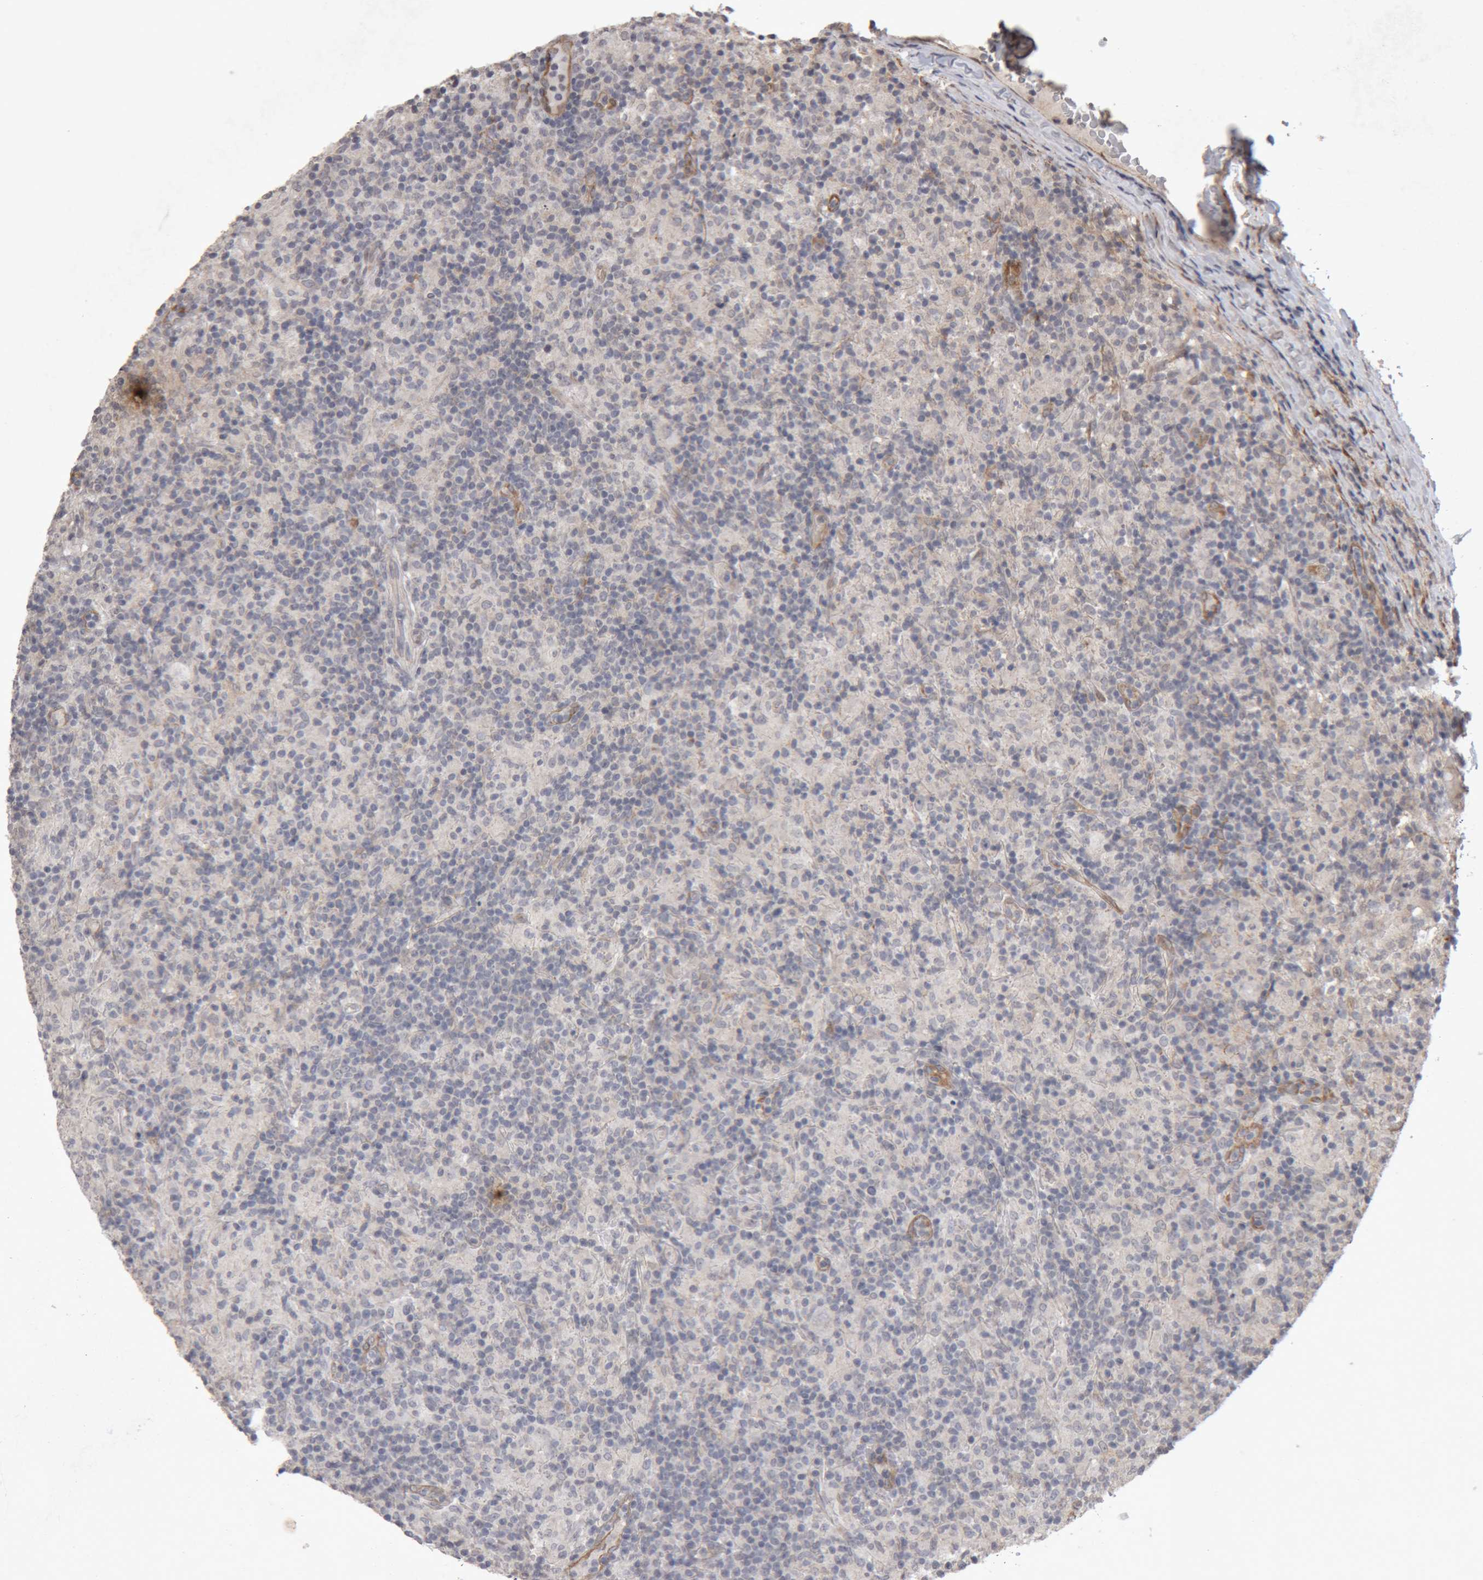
{"staining": {"intensity": "negative", "quantity": "none", "location": "none"}, "tissue": "lymphoma", "cell_type": "Tumor cells", "image_type": "cancer", "snomed": [{"axis": "morphology", "description": "Hodgkin's disease, NOS"}, {"axis": "topography", "description": "Lymph node"}], "caption": "Immunohistochemistry (IHC) micrograph of neoplastic tissue: lymphoma stained with DAB (3,3'-diaminobenzidine) exhibits no significant protein positivity in tumor cells.", "gene": "MEP1A", "patient": {"sex": "male", "age": 70}}